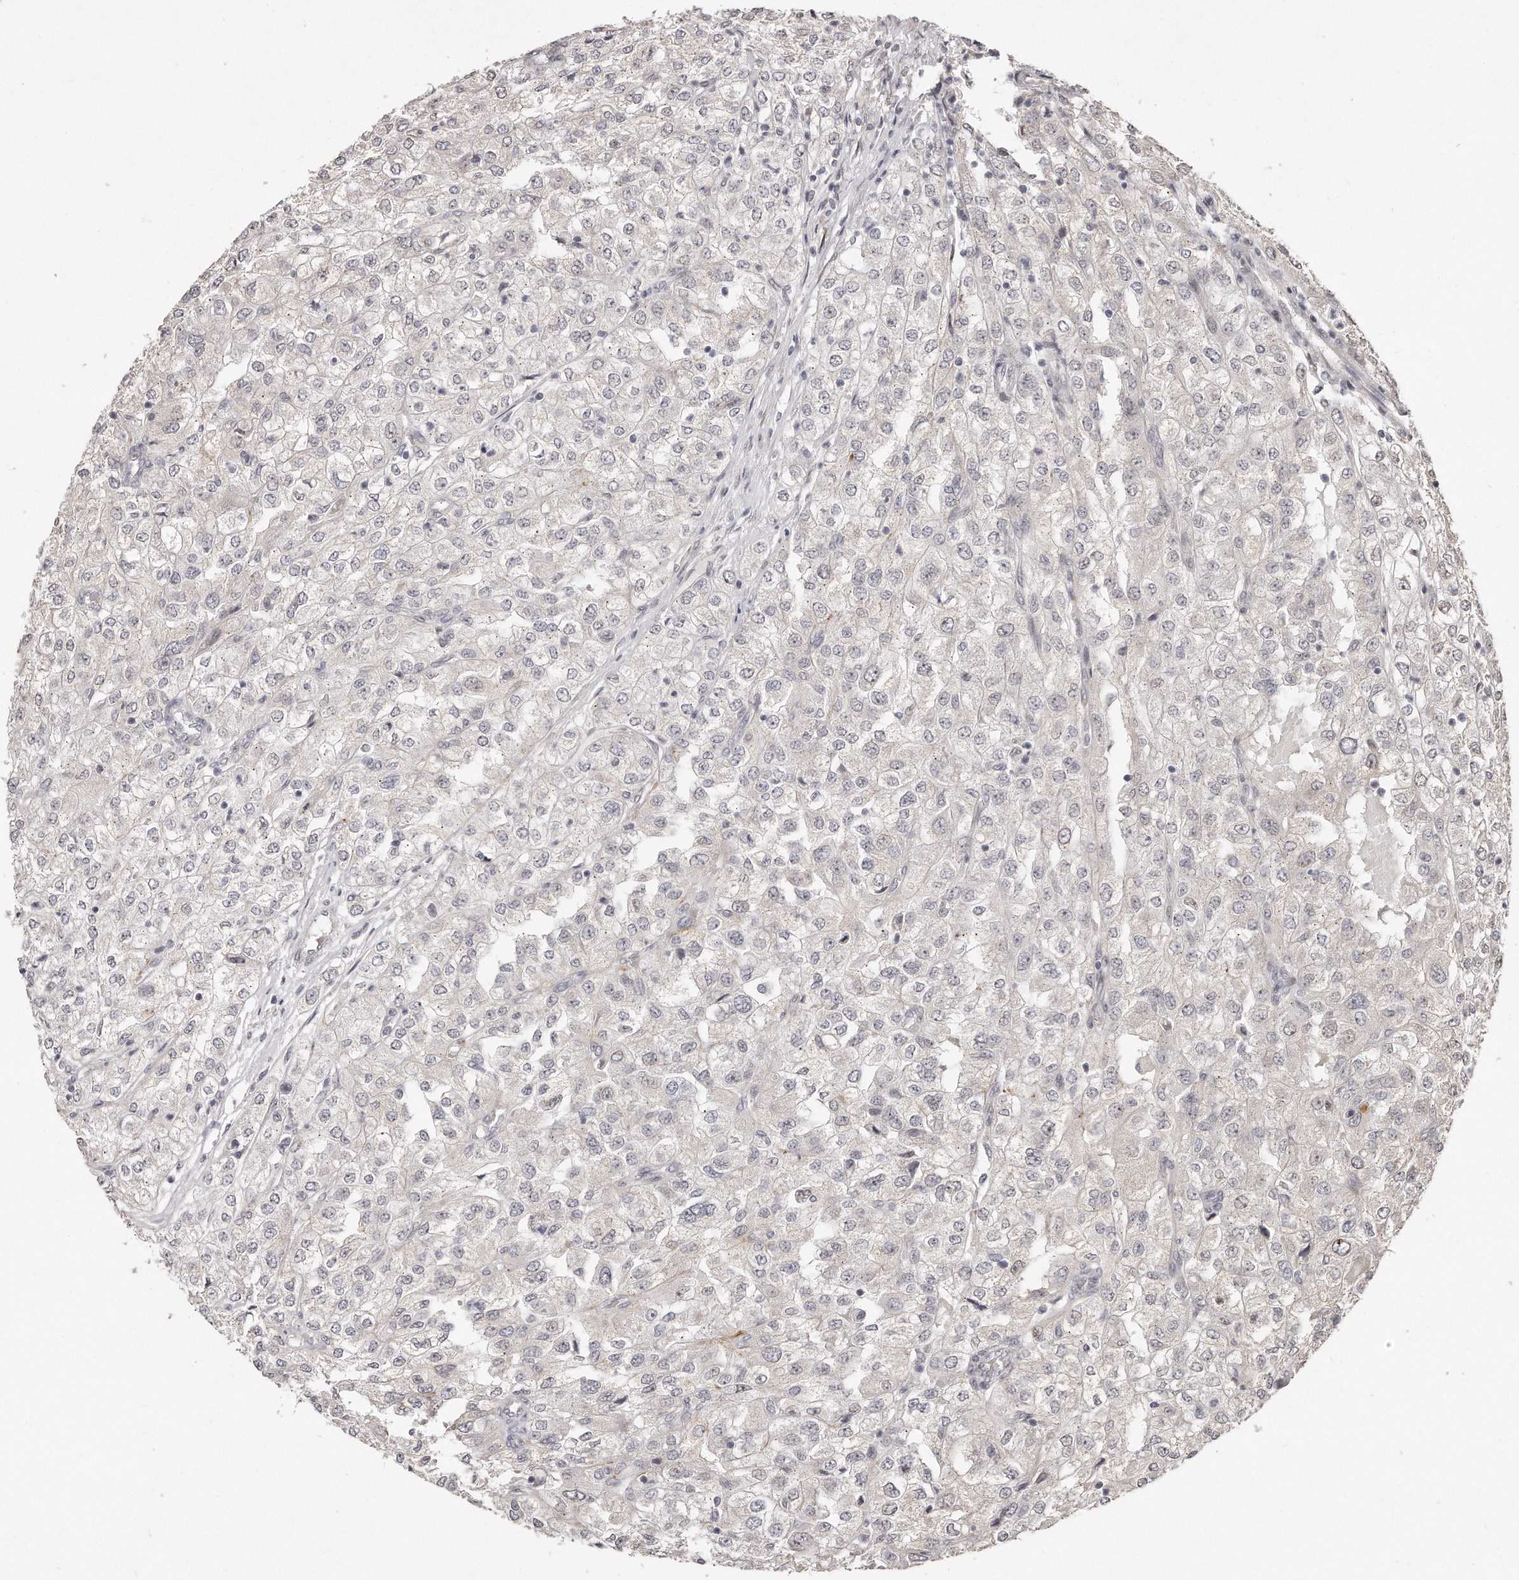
{"staining": {"intensity": "negative", "quantity": "none", "location": "none"}, "tissue": "renal cancer", "cell_type": "Tumor cells", "image_type": "cancer", "snomed": [{"axis": "morphology", "description": "Adenocarcinoma, NOS"}, {"axis": "topography", "description": "Kidney"}], "caption": "DAB immunohistochemical staining of human adenocarcinoma (renal) shows no significant positivity in tumor cells. (Stains: DAB immunohistochemistry (IHC) with hematoxylin counter stain, Microscopy: brightfield microscopy at high magnification).", "gene": "HASPIN", "patient": {"sex": "female", "age": 54}}